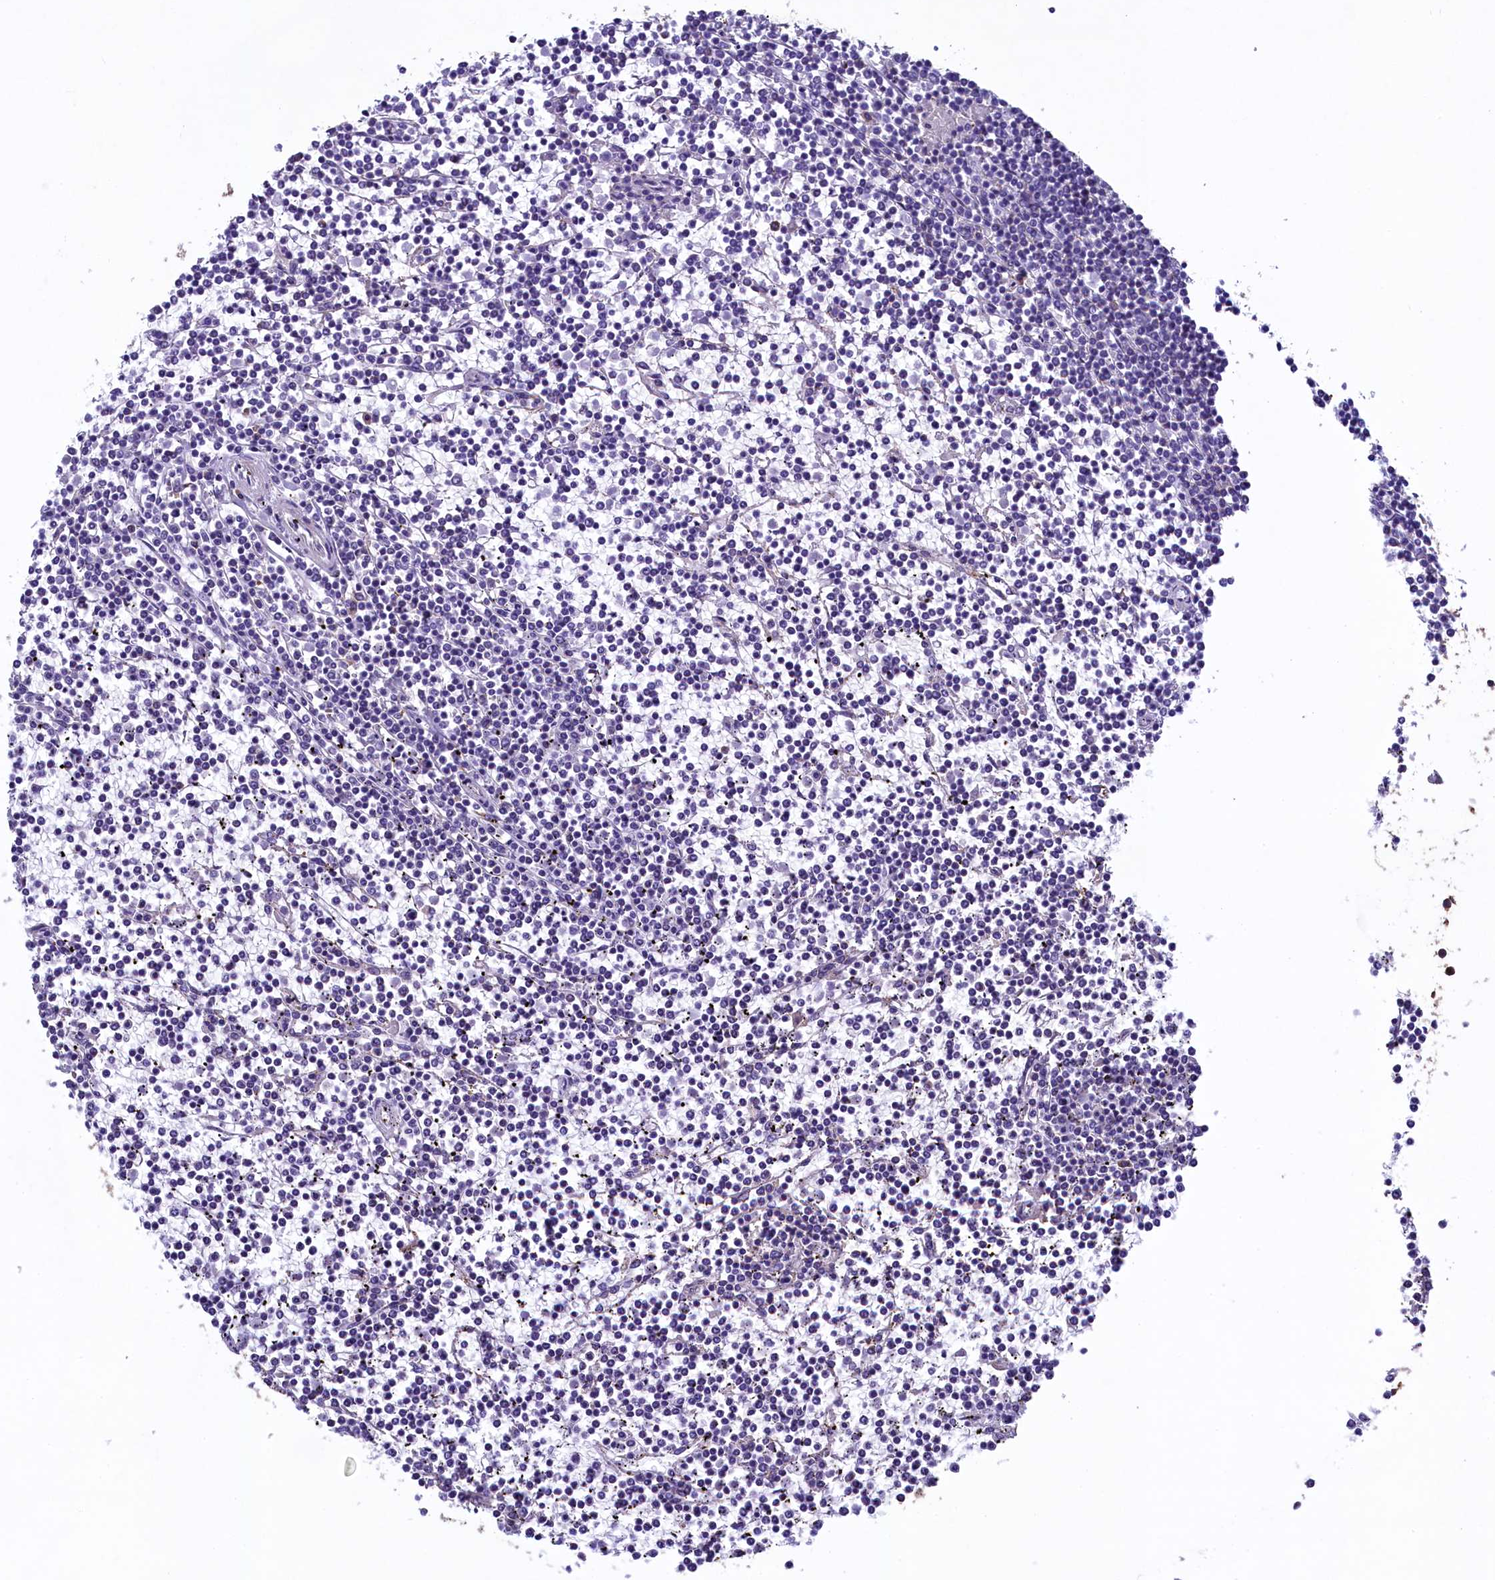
{"staining": {"intensity": "negative", "quantity": "none", "location": "none"}, "tissue": "lymphoma", "cell_type": "Tumor cells", "image_type": "cancer", "snomed": [{"axis": "morphology", "description": "Malignant lymphoma, non-Hodgkin's type, Low grade"}, {"axis": "topography", "description": "Spleen"}], "caption": "This is an immunohistochemistry (IHC) micrograph of human low-grade malignant lymphoma, non-Hodgkin's type. There is no expression in tumor cells.", "gene": "GPR21", "patient": {"sex": "female", "age": 19}}